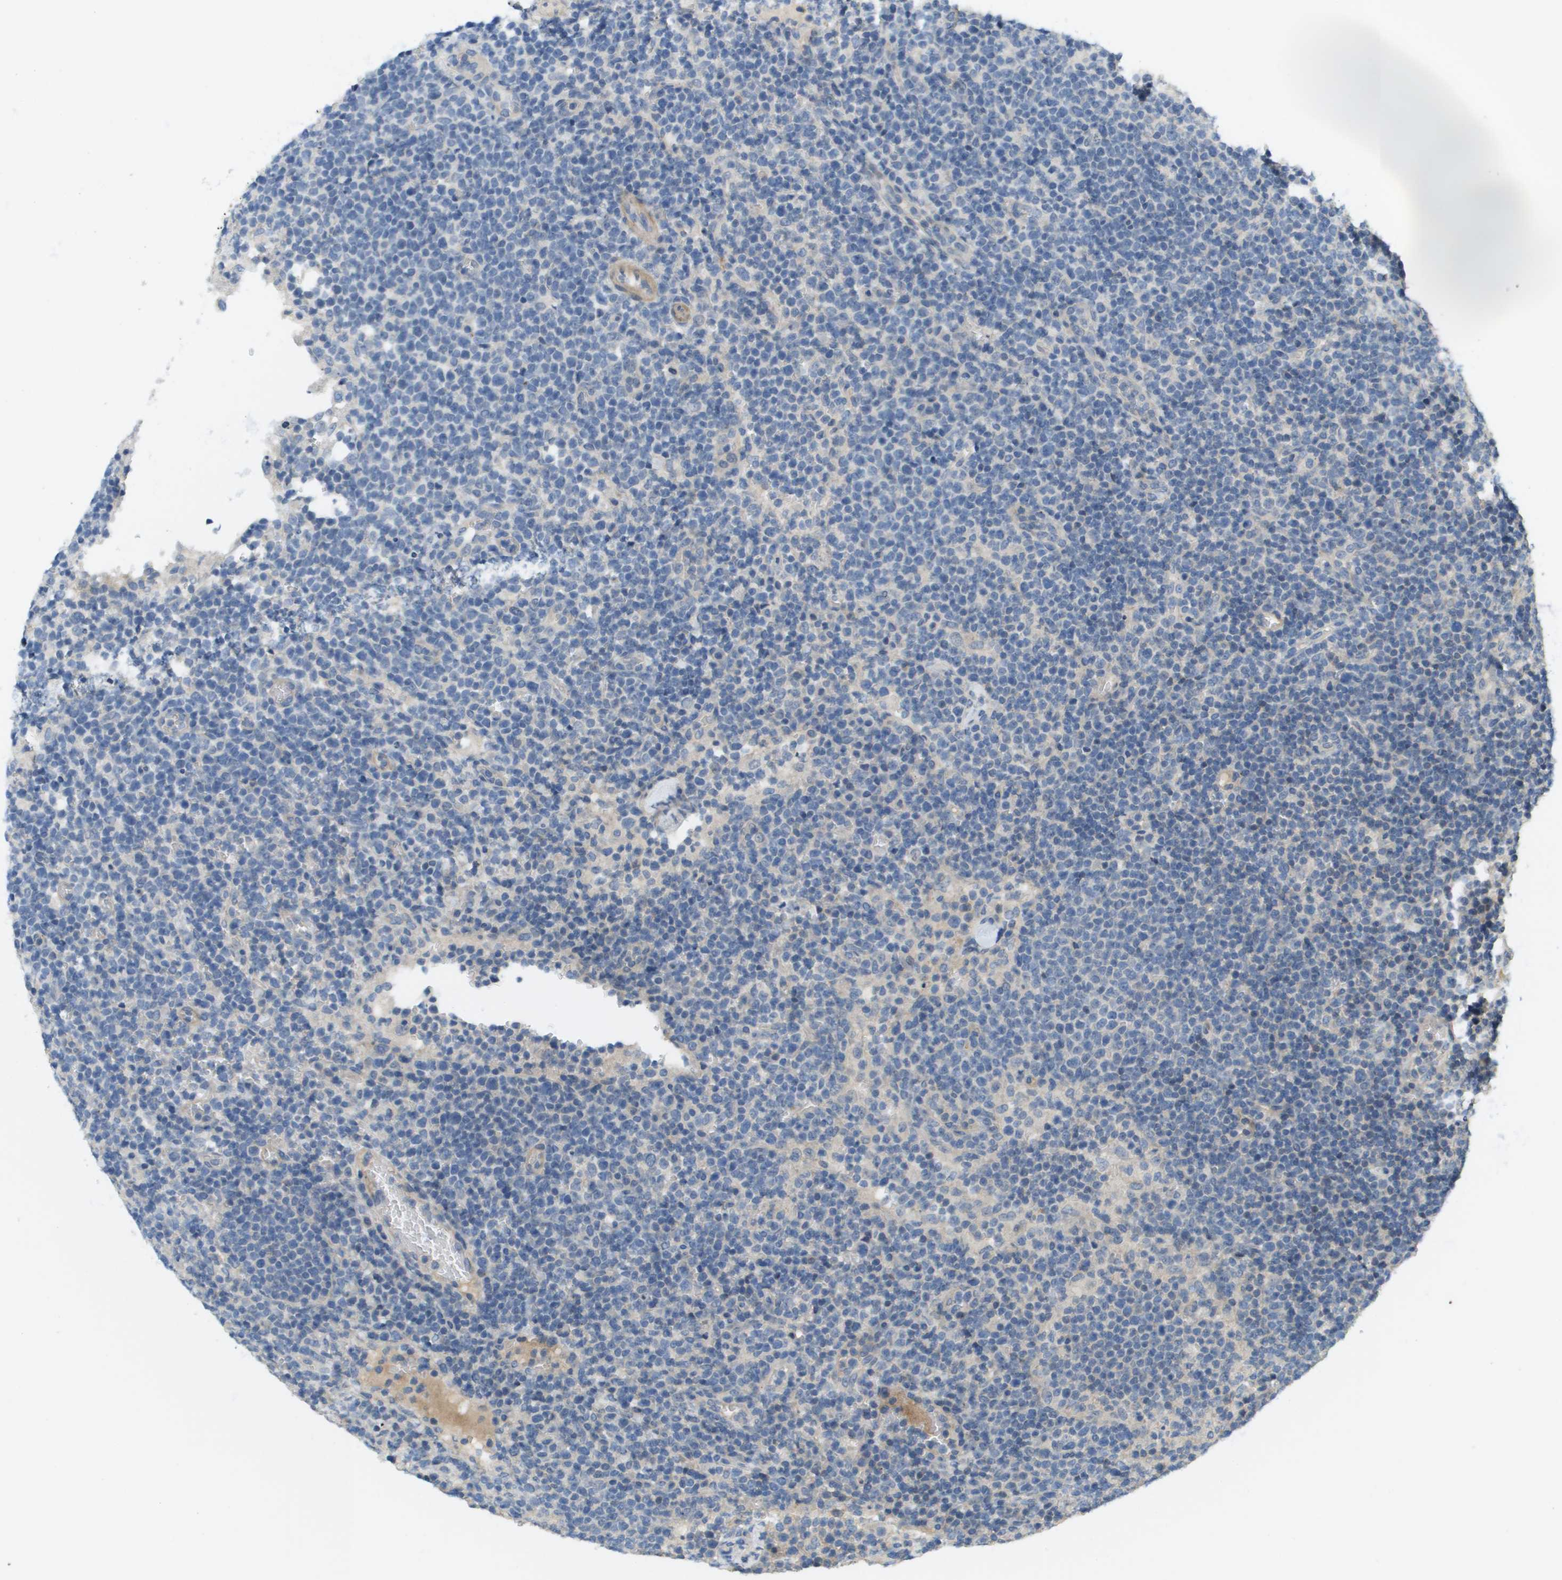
{"staining": {"intensity": "negative", "quantity": "none", "location": "none"}, "tissue": "lymphoma", "cell_type": "Tumor cells", "image_type": "cancer", "snomed": [{"axis": "morphology", "description": "Malignant lymphoma, non-Hodgkin's type, High grade"}, {"axis": "topography", "description": "Lymph node"}], "caption": "DAB (3,3'-diaminobenzidine) immunohistochemical staining of high-grade malignant lymphoma, non-Hodgkin's type reveals no significant positivity in tumor cells.", "gene": "KRT23", "patient": {"sex": "male", "age": 61}}